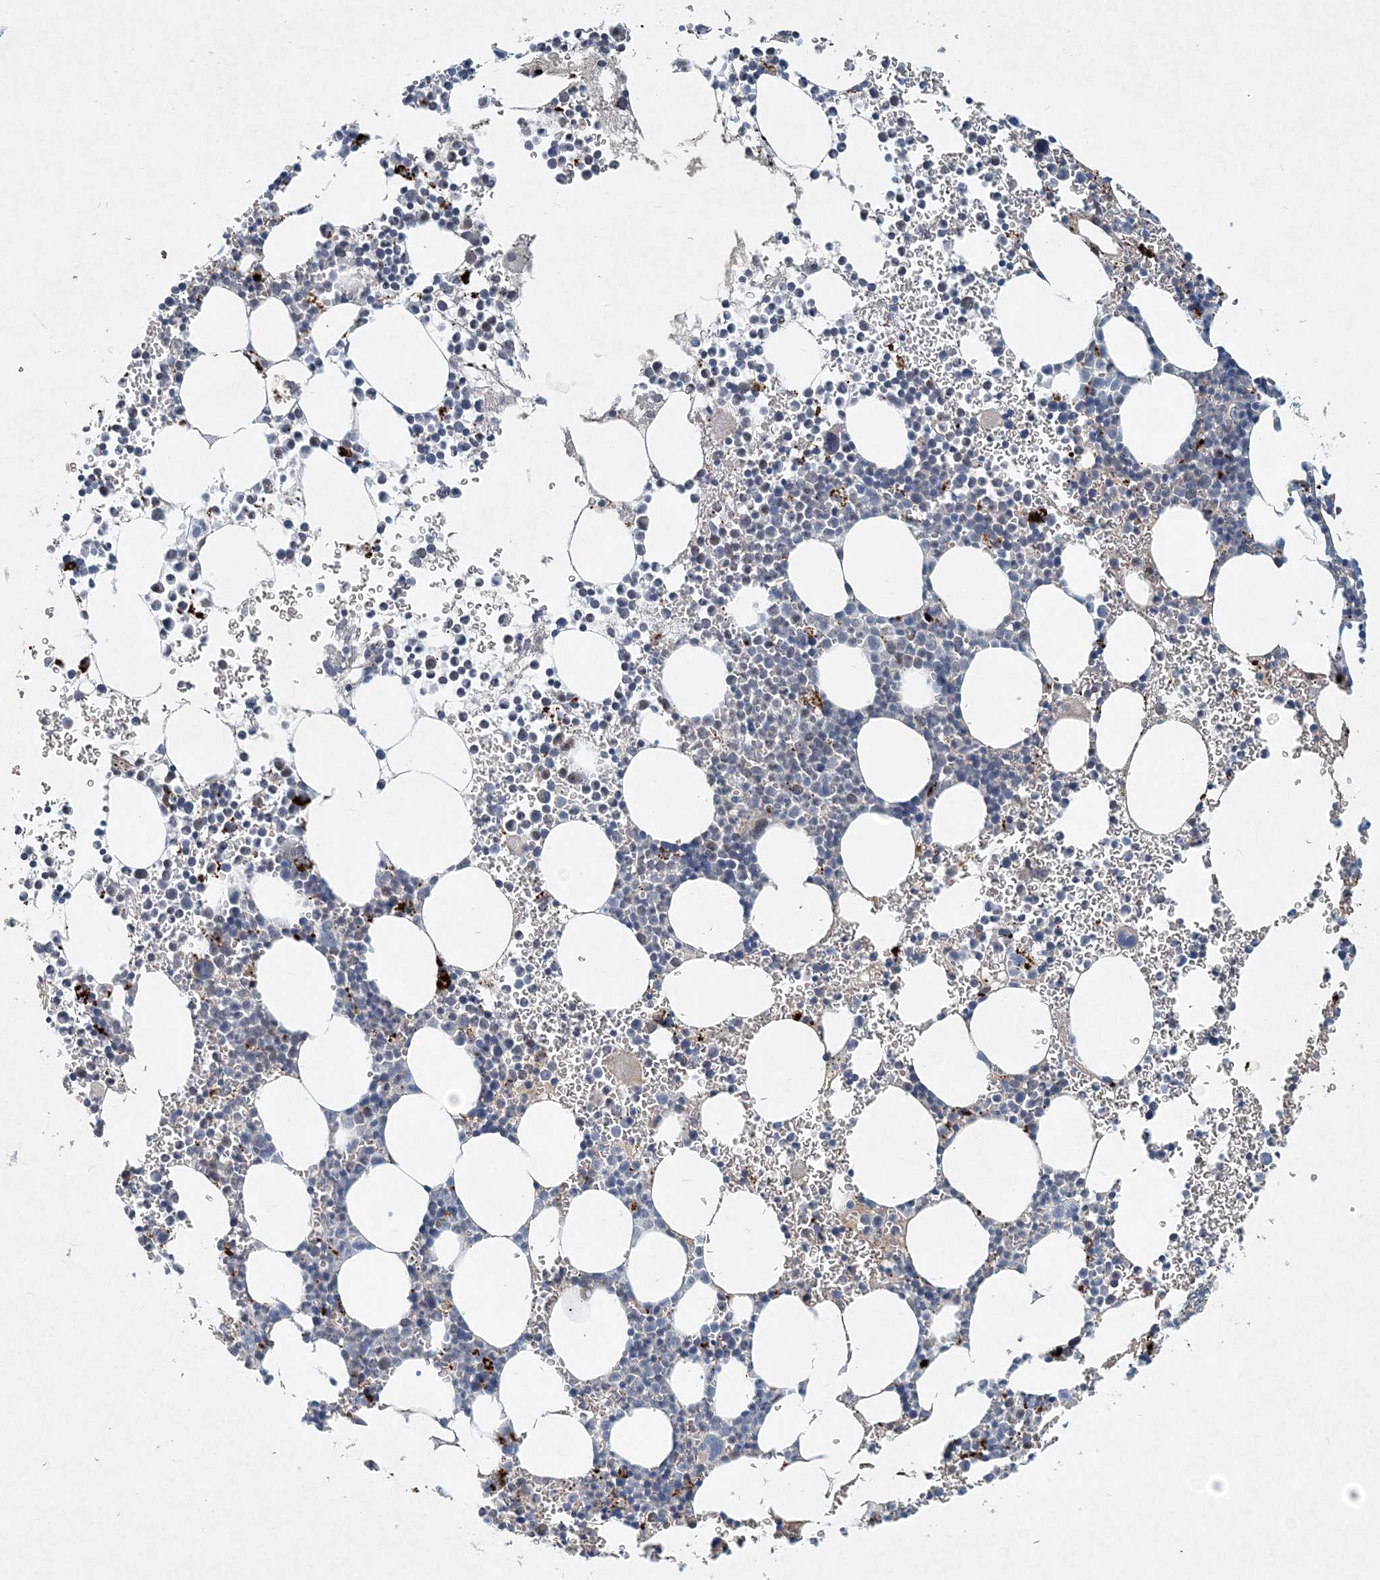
{"staining": {"intensity": "weak", "quantity": "25%-75%", "location": "cytoplasmic/membranous"}, "tissue": "bone marrow", "cell_type": "Hematopoietic cells", "image_type": "normal", "snomed": [{"axis": "morphology", "description": "Normal tissue, NOS"}, {"axis": "topography", "description": "Bone marrow"}], "caption": "There is low levels of weak cytoplasmic/membranous positivity in hematopoietic cells of normal bone marrow, as demonstrated by immunohistochemical staining (brown color).", "gene": "KPNA4", "patient": {"sex": "female", "age": 78}}